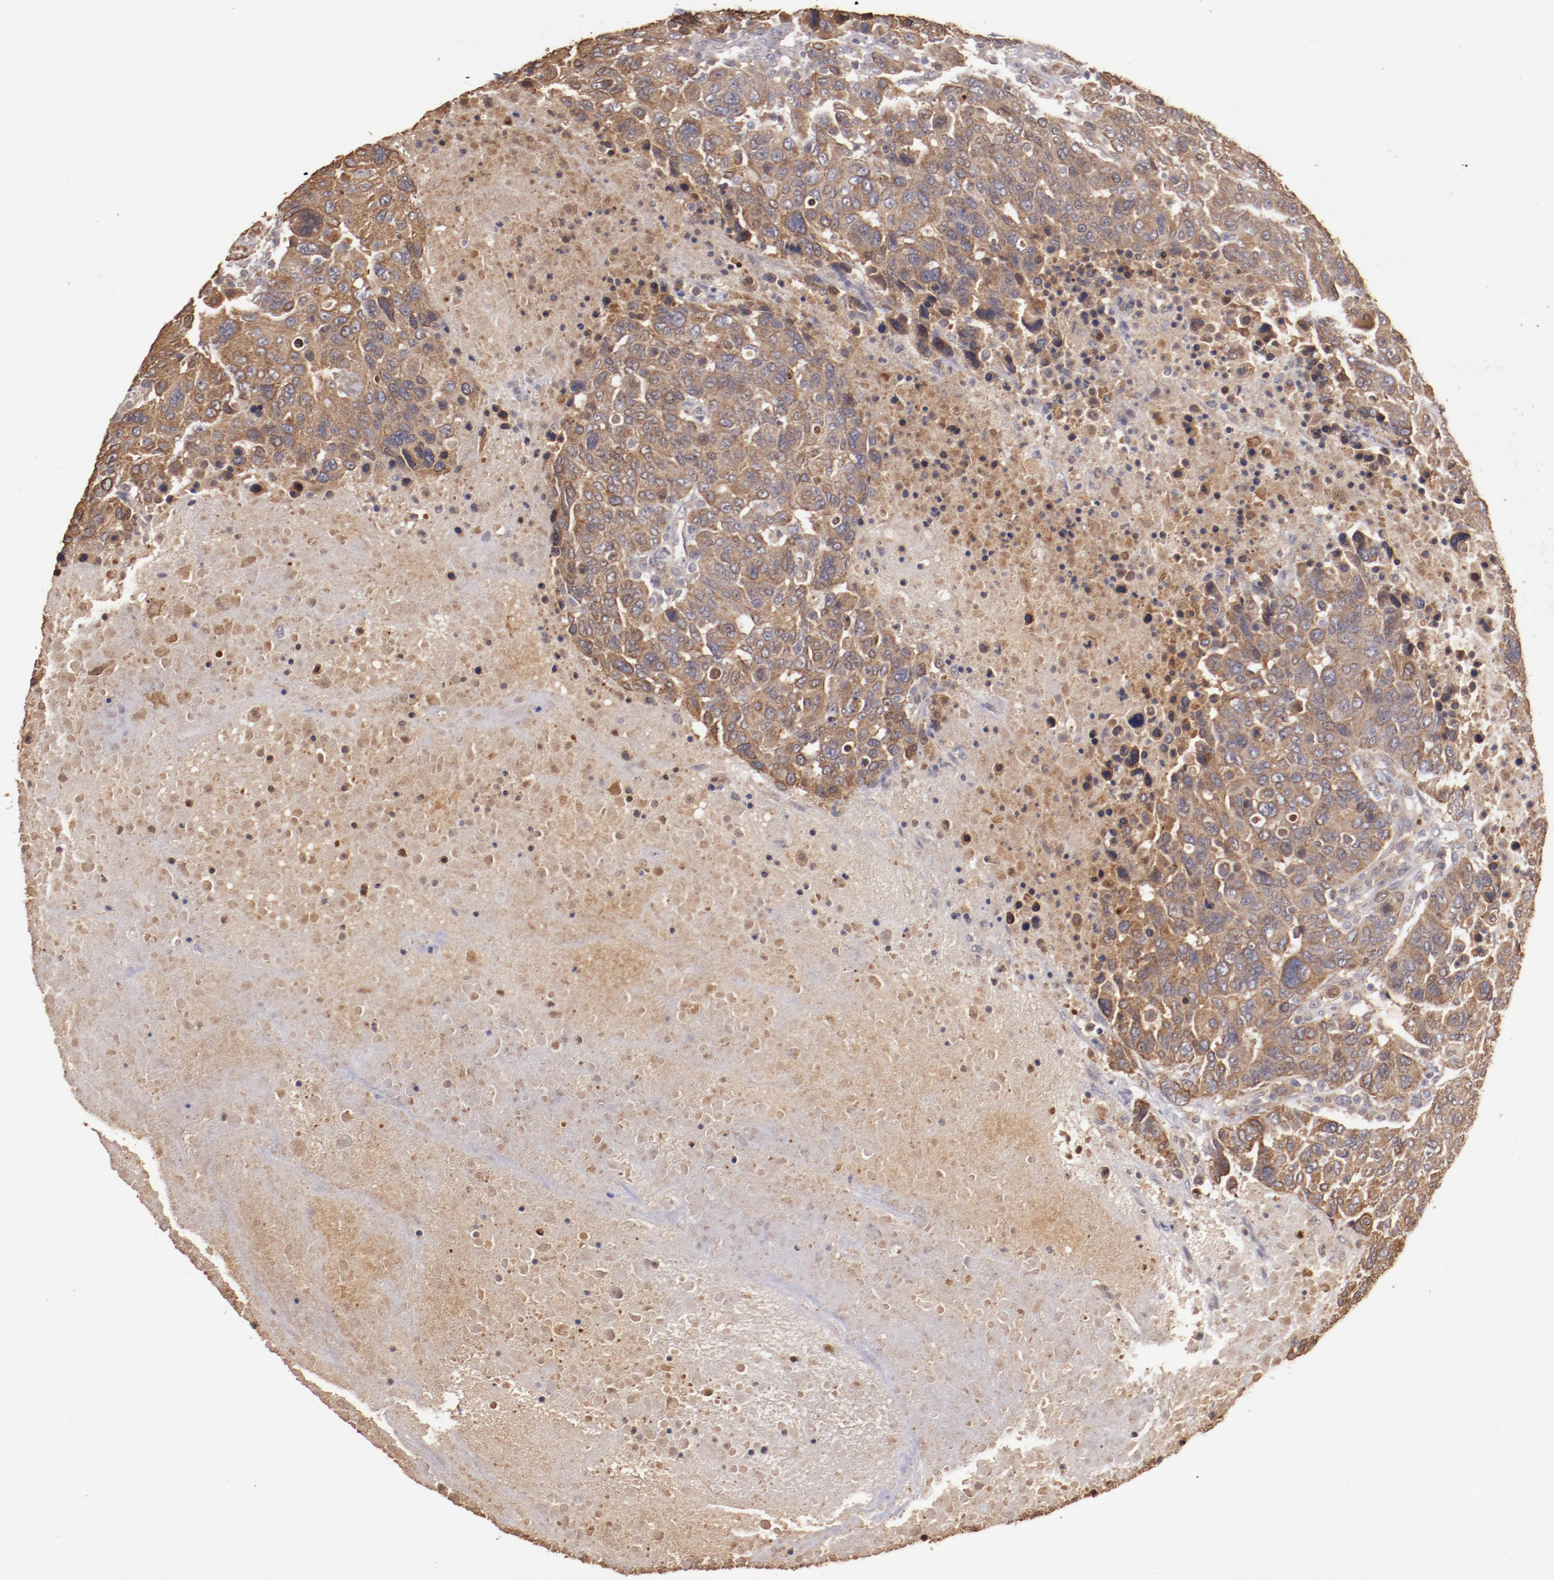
{"staining": {"intensity": "moderate", "quantity": ">75%", "location": "cytoplasmic/membranous"}, "tissue": "breast cancer", "cell_type": "Tumor cells", "image_type": "cancer", "snomed": [{"axis": "morphology", "description": "Duct carcinoma"}, {"axis": "topography", "description": "Breast"}], "caption": "Infiltrating ductal carcinoma (breast) stained for a protein (brown) demonstrates moderate cytoplasmic/membranous positive expression in approximately >75% of tumor cells.", "gene": "SRRD", "patient": {"sex": "female", "age": 37}}